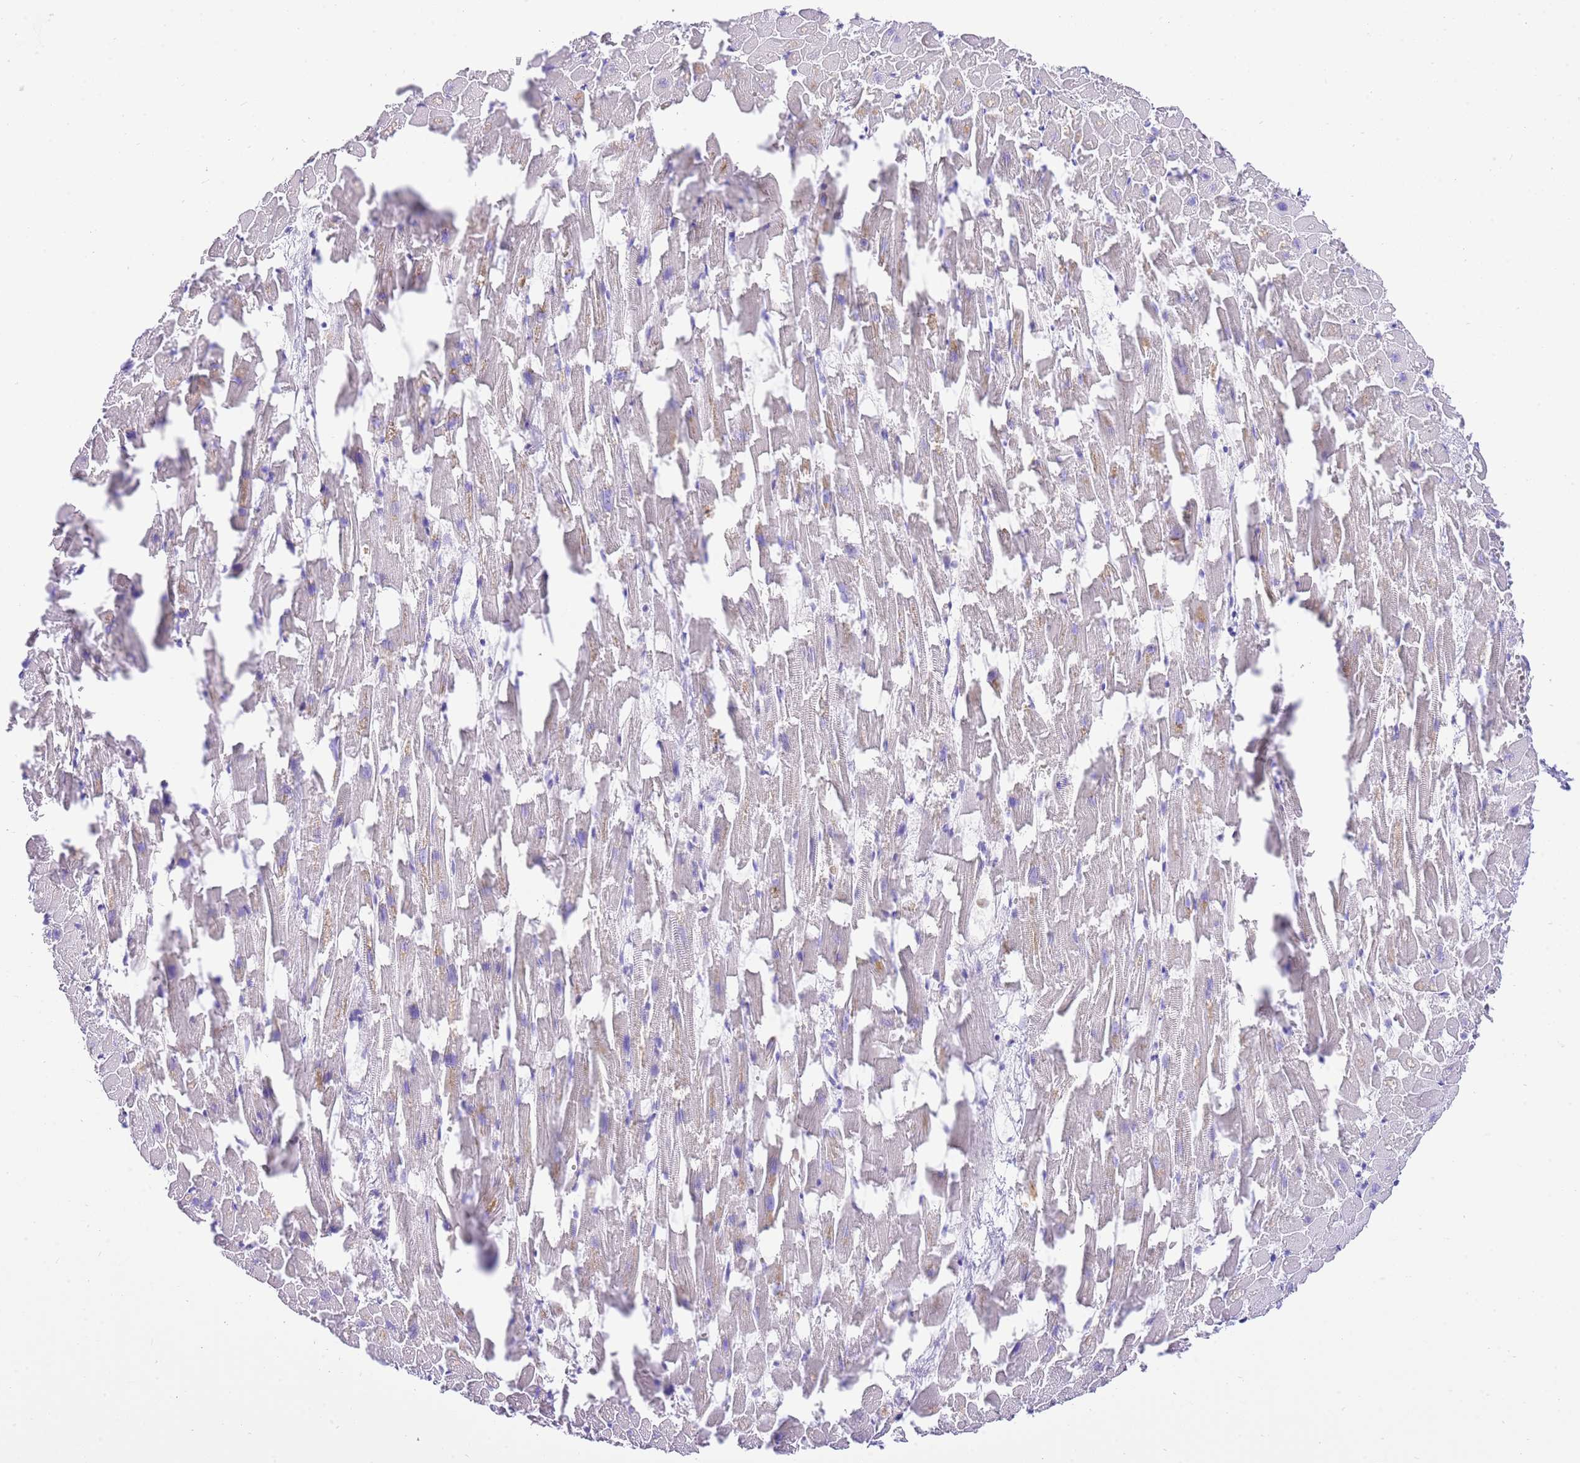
{"staining": {"intensity": "negative", "quantity": "none", "location": "none"}, "tissue": "heart muscle", "cell_type": "Cardiomyocytes", "image_type": "normal", "snomed": [{"axis": "morphology", "description": "Normal tissue, NOS"}, {"axis": "topography", "description": "Heart"}], "caption": "This photomicrograph is of normal heart muscle stained with IHC to label a protein in brown with the nuclei are counter-stained blue. There is no expression in cardiomyocytes. (Brightfield microscopy of DAB (3,3'-diaminobenzidine) immunohistochemistry (IHC) at high magnification).", "gene": "BHLHA15", "patient": {"sex": "female", "age": 64}}